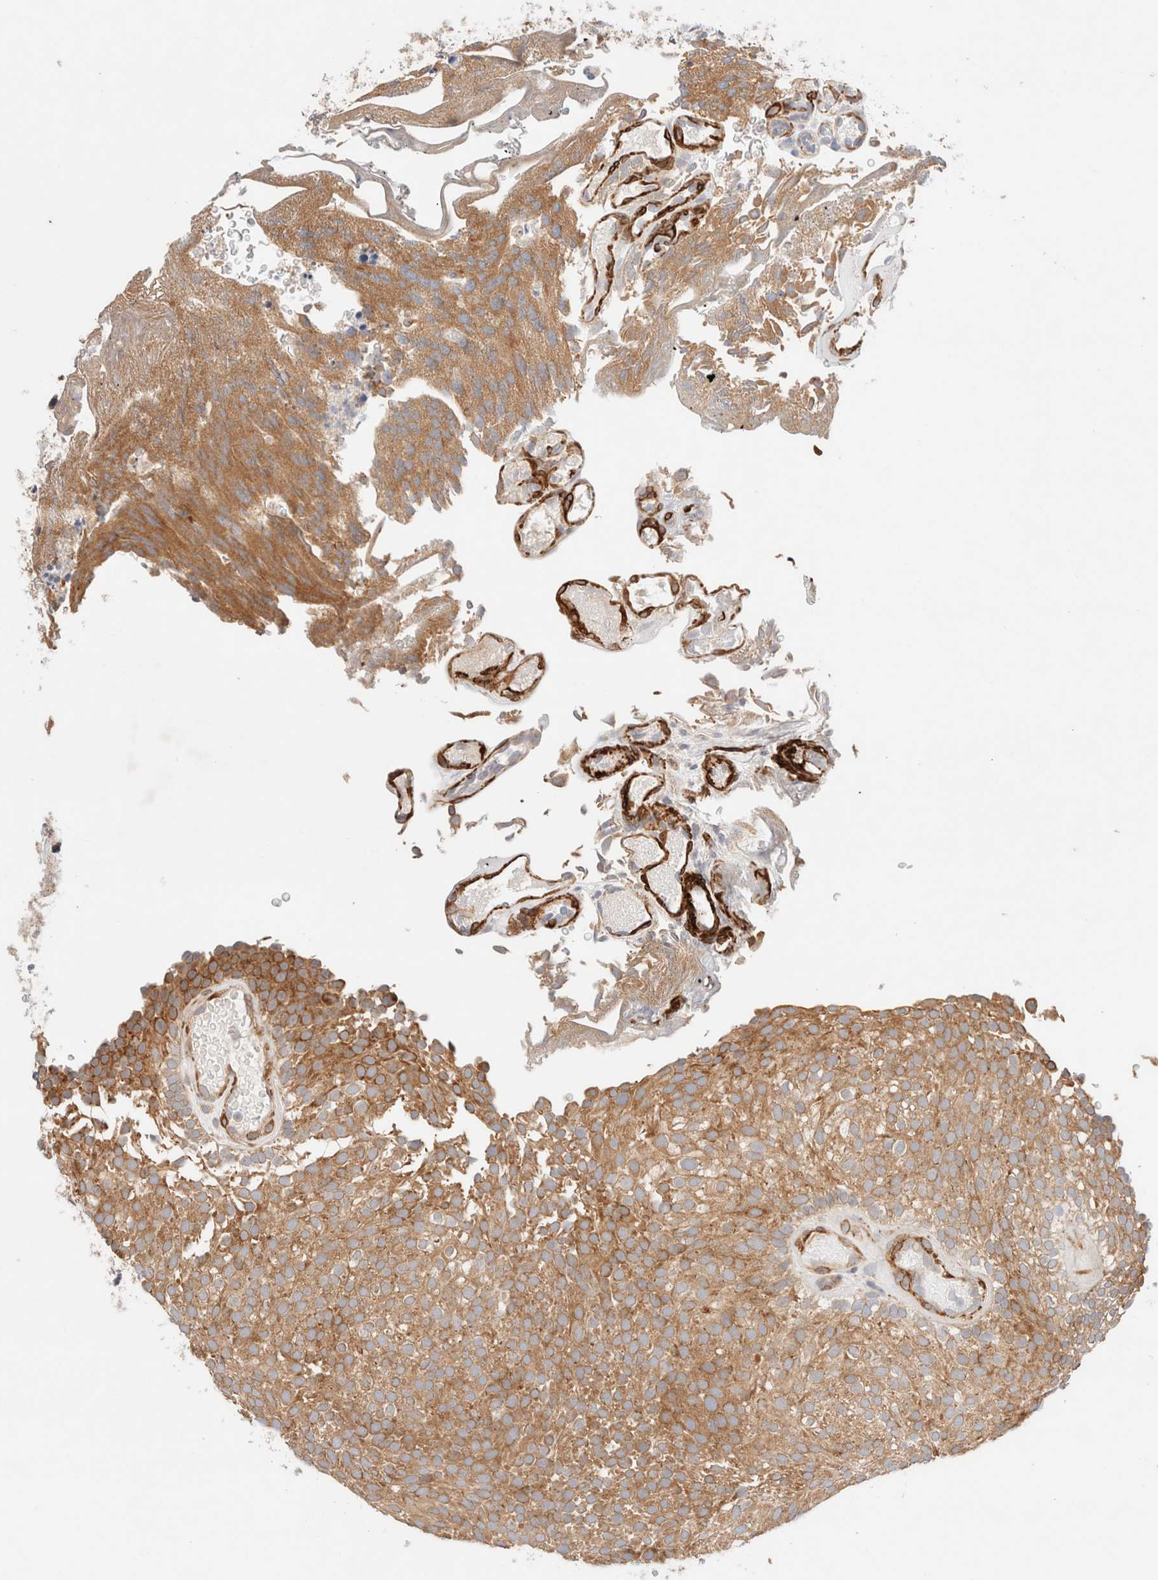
{"staining": {"intensity": "moderate", "quantity": ">75%", "location": "cytoplasmic/membranous"}, "tissue": "urothelial cancer", "cell_type": "Tumor cells", "image_type": "cancer", "snomed": [{"axis": "morphology", "description": "Urothelial carcinoma, Low grade"}, {"axis": "topography", "description": "Urinary bladder"}], "caption": "Immunohistochemical staining of low-grade urothelial carcinoma demonstrates moderate cytoplasmic/membranous protein expression in about >75% of tumor cells.", "gene": "RRP15", "patient": {"sex": "male", "age": 78}}